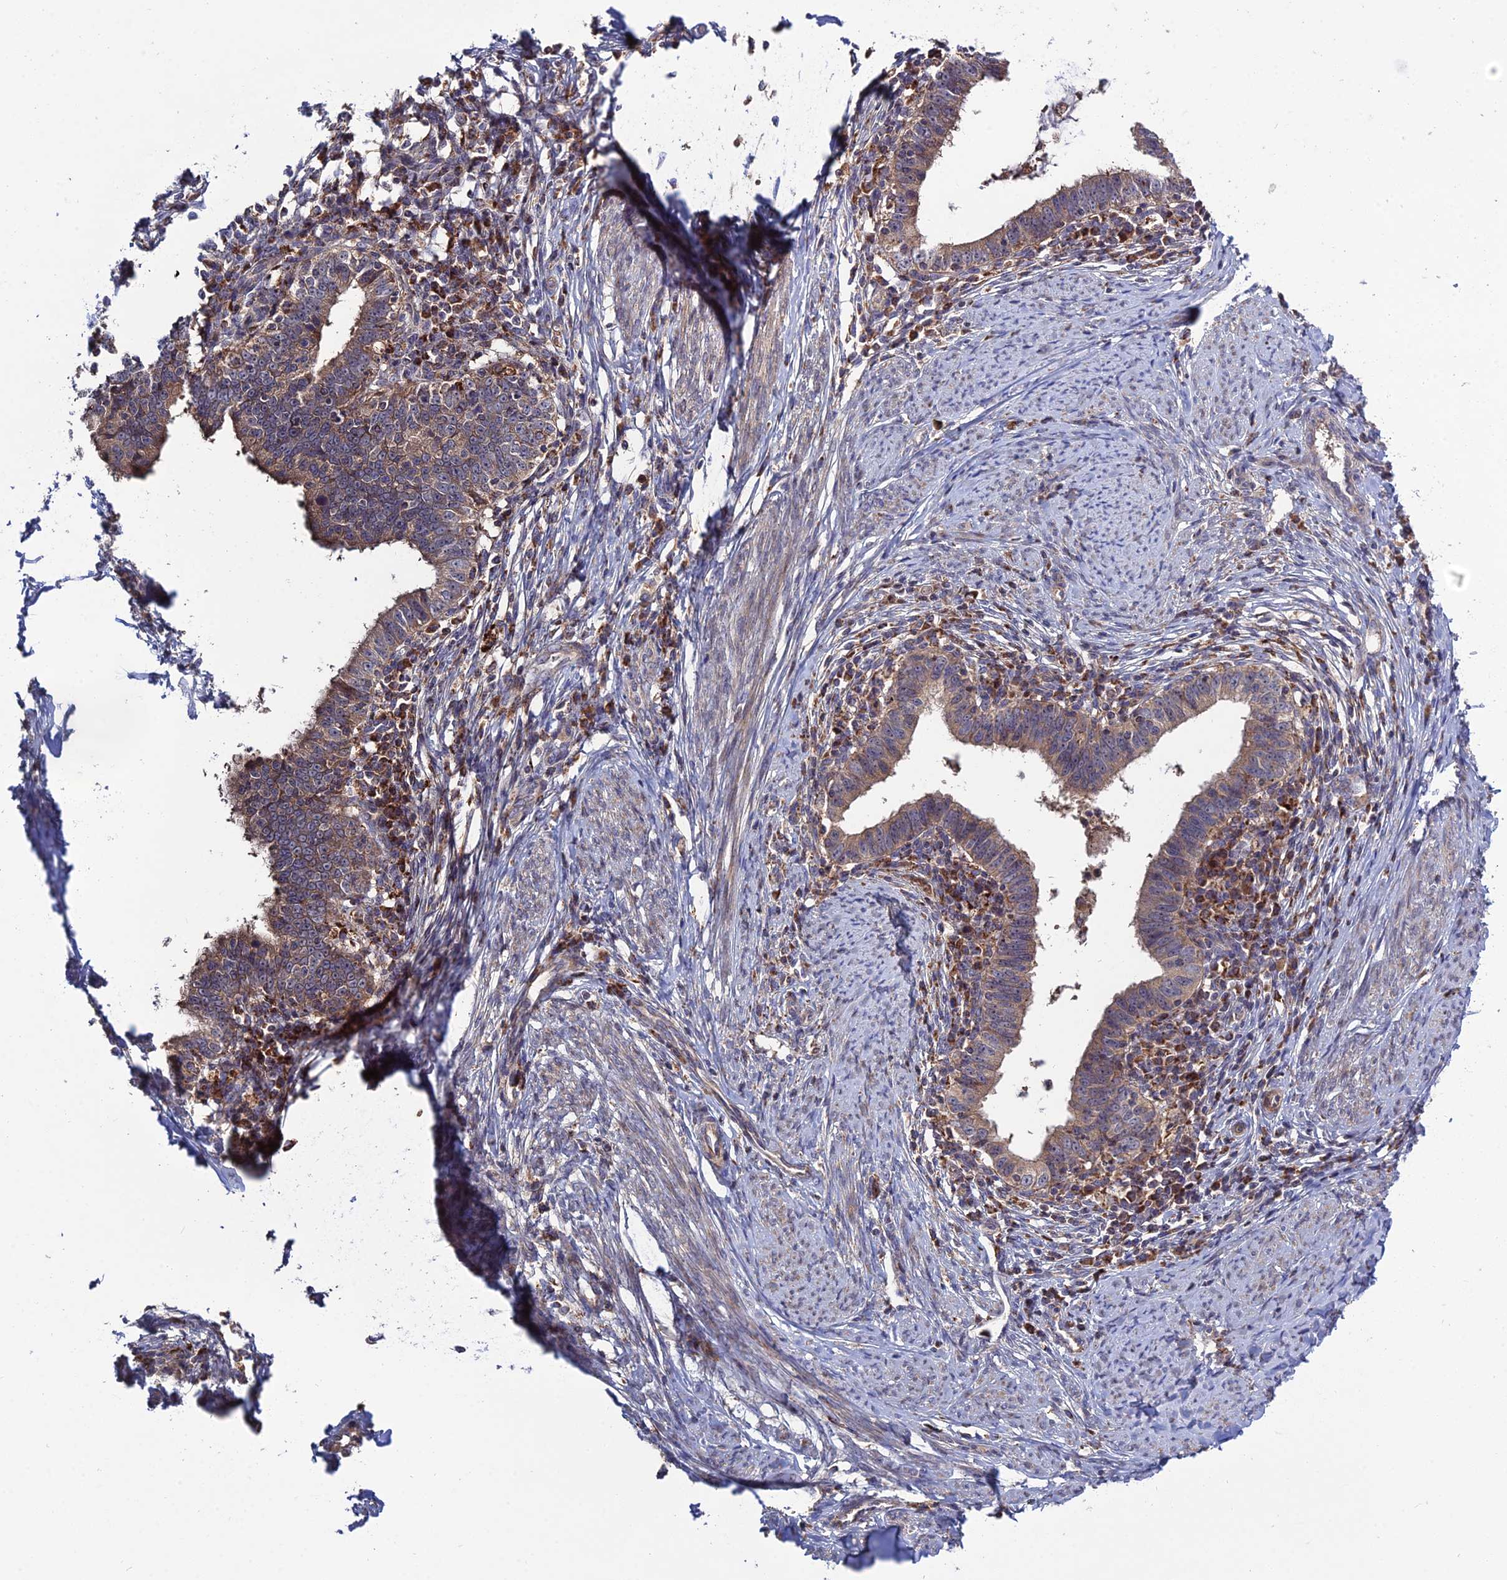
{"staining": {"intensity": "weak", "quantity": ">75%", "location": "cytoplasmic/membranous"}, "tissue": "cervical cancer", "cell_type": "Tumor cells", "image_type": "cancer", "snomed": [{"axis": "morphology", "description": "Adenocarcinoma, NOS"}, {"axis": "topography", "description": "Cervix"}], "caption": "Weak cytoplasmic/membranous expression is identified in approximately >75% of tumor cells in cervical adenocarcinoma.", "gene": "RIC8B", "patient": {"sex": "female", "age": 36}}